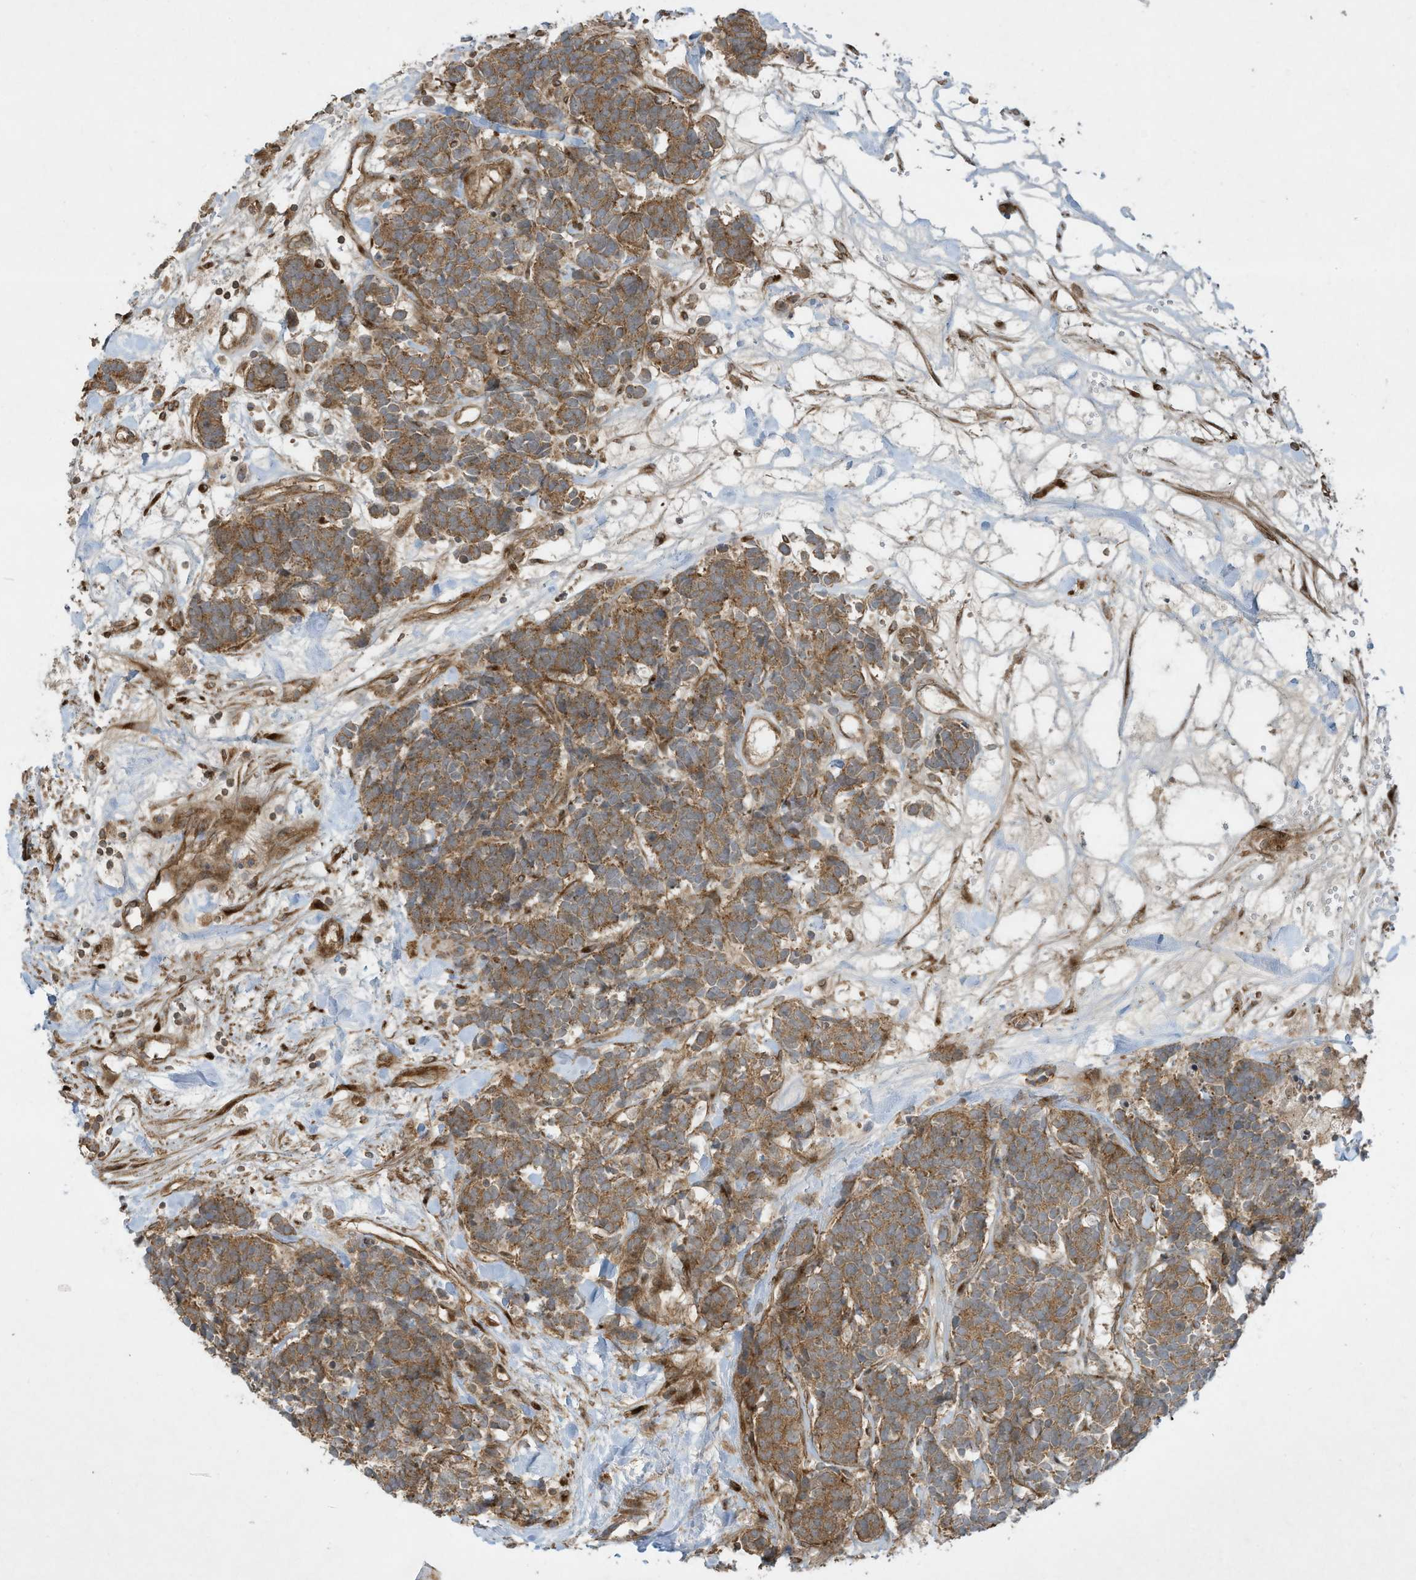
{"staining": {"intensity": "moderate", "quantity": ">75%", "location": "cytoplasmic/membranous"}, "tissue": "carcinoid", "cell_type": "Tumor cells", "image_type": "cancer", "snomed": [{"axis": "morphology", "description": "Carcinoma, NOS"}, {"axis": "morphology", "description": "Carcinoid, malignant, NOS"}, {"axis": "topography", "description": "Urinary bladder"}], "caption": "Immunohistochemical staining of carcinoid reveals medium levels of moderate cytoplasmic/membranous protein expression in approximately >75% of tumor cells.", "gene": "DDIT4", "patient": {"sex": "male", "age": 57}}